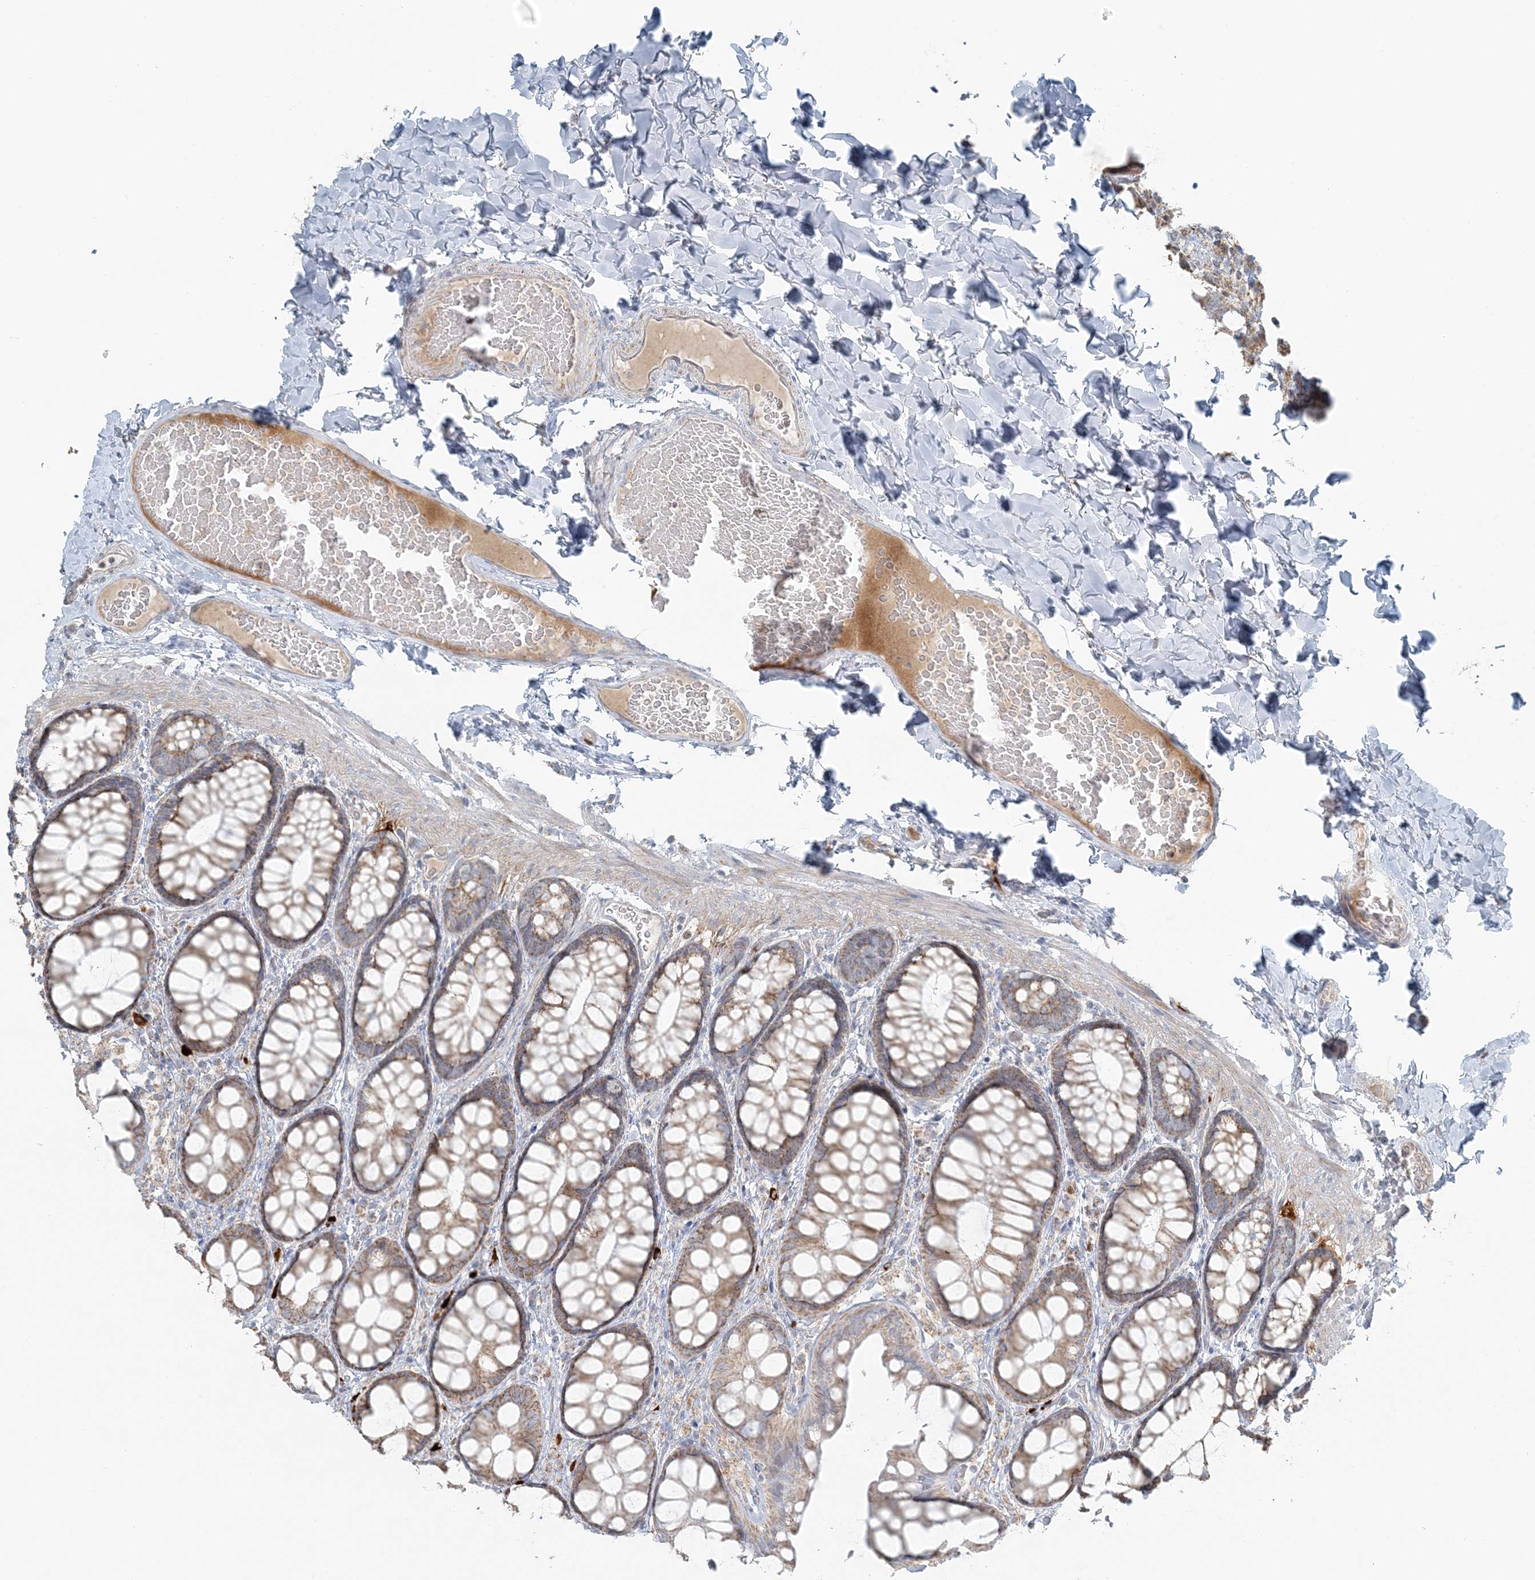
{"staining": {"intensity": "negative", "quantity": "none", "location": "none"}, "tissue": "colon", "cell_type": "Endothelial cells", "image_type": "normal", "snomed": [{"axis": "morphology", "description": "Normal tissue, NOS"}, {"axis": "topography", "description": "Colon"}], "caption": "Endothelial cells are negative for brown protein staining in unremarkable colon. (IHC, brightfield microscopy, high magnification).", "gene": "SLC22A16", "patient": {"sex": "male", "age": 47}}